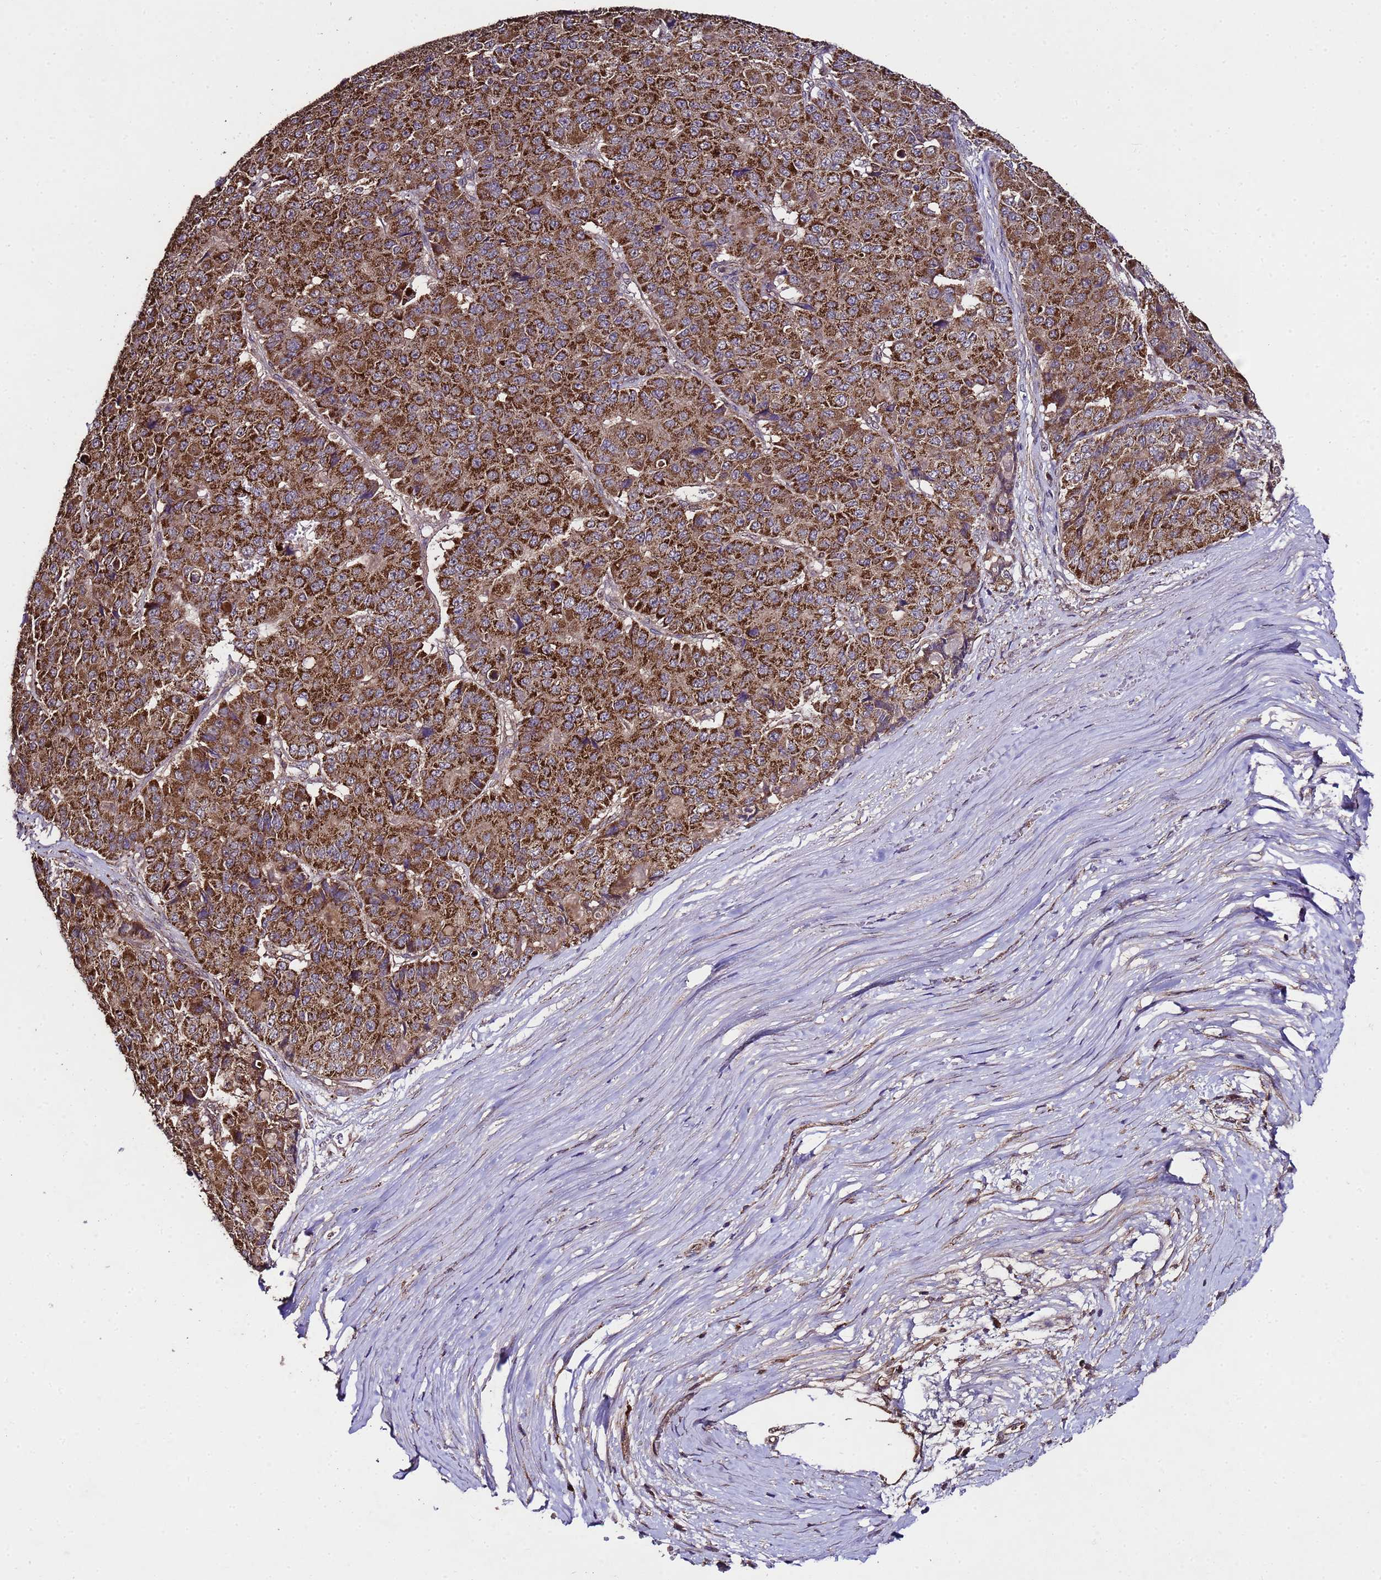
{"staining": {"intensity": "strong", "quantity": ">75%", "location": "cytoplasmic/membranous"}, "tissue": "pancreatic cancer", "cell_type": "Tumor cells", "image_type": "cancer", "snomed": [{"axis": "morphology", "description": "Adenocarcinoma, NOS"}, {"axis": "topography", "description": "Pancreas"}], "caption": "This photomicrograph displays pancreatic cancer (adenocarcinoma) stained with immunohistochemistry (IHC) to label a protein in brown. The cytoplasmic/membranous of tumor cells show strong positivity for the protein. Nuclei are counter-stained blue.", "gene": "HSPBAP1", "patient": {"sex": "male", "age": 50}}